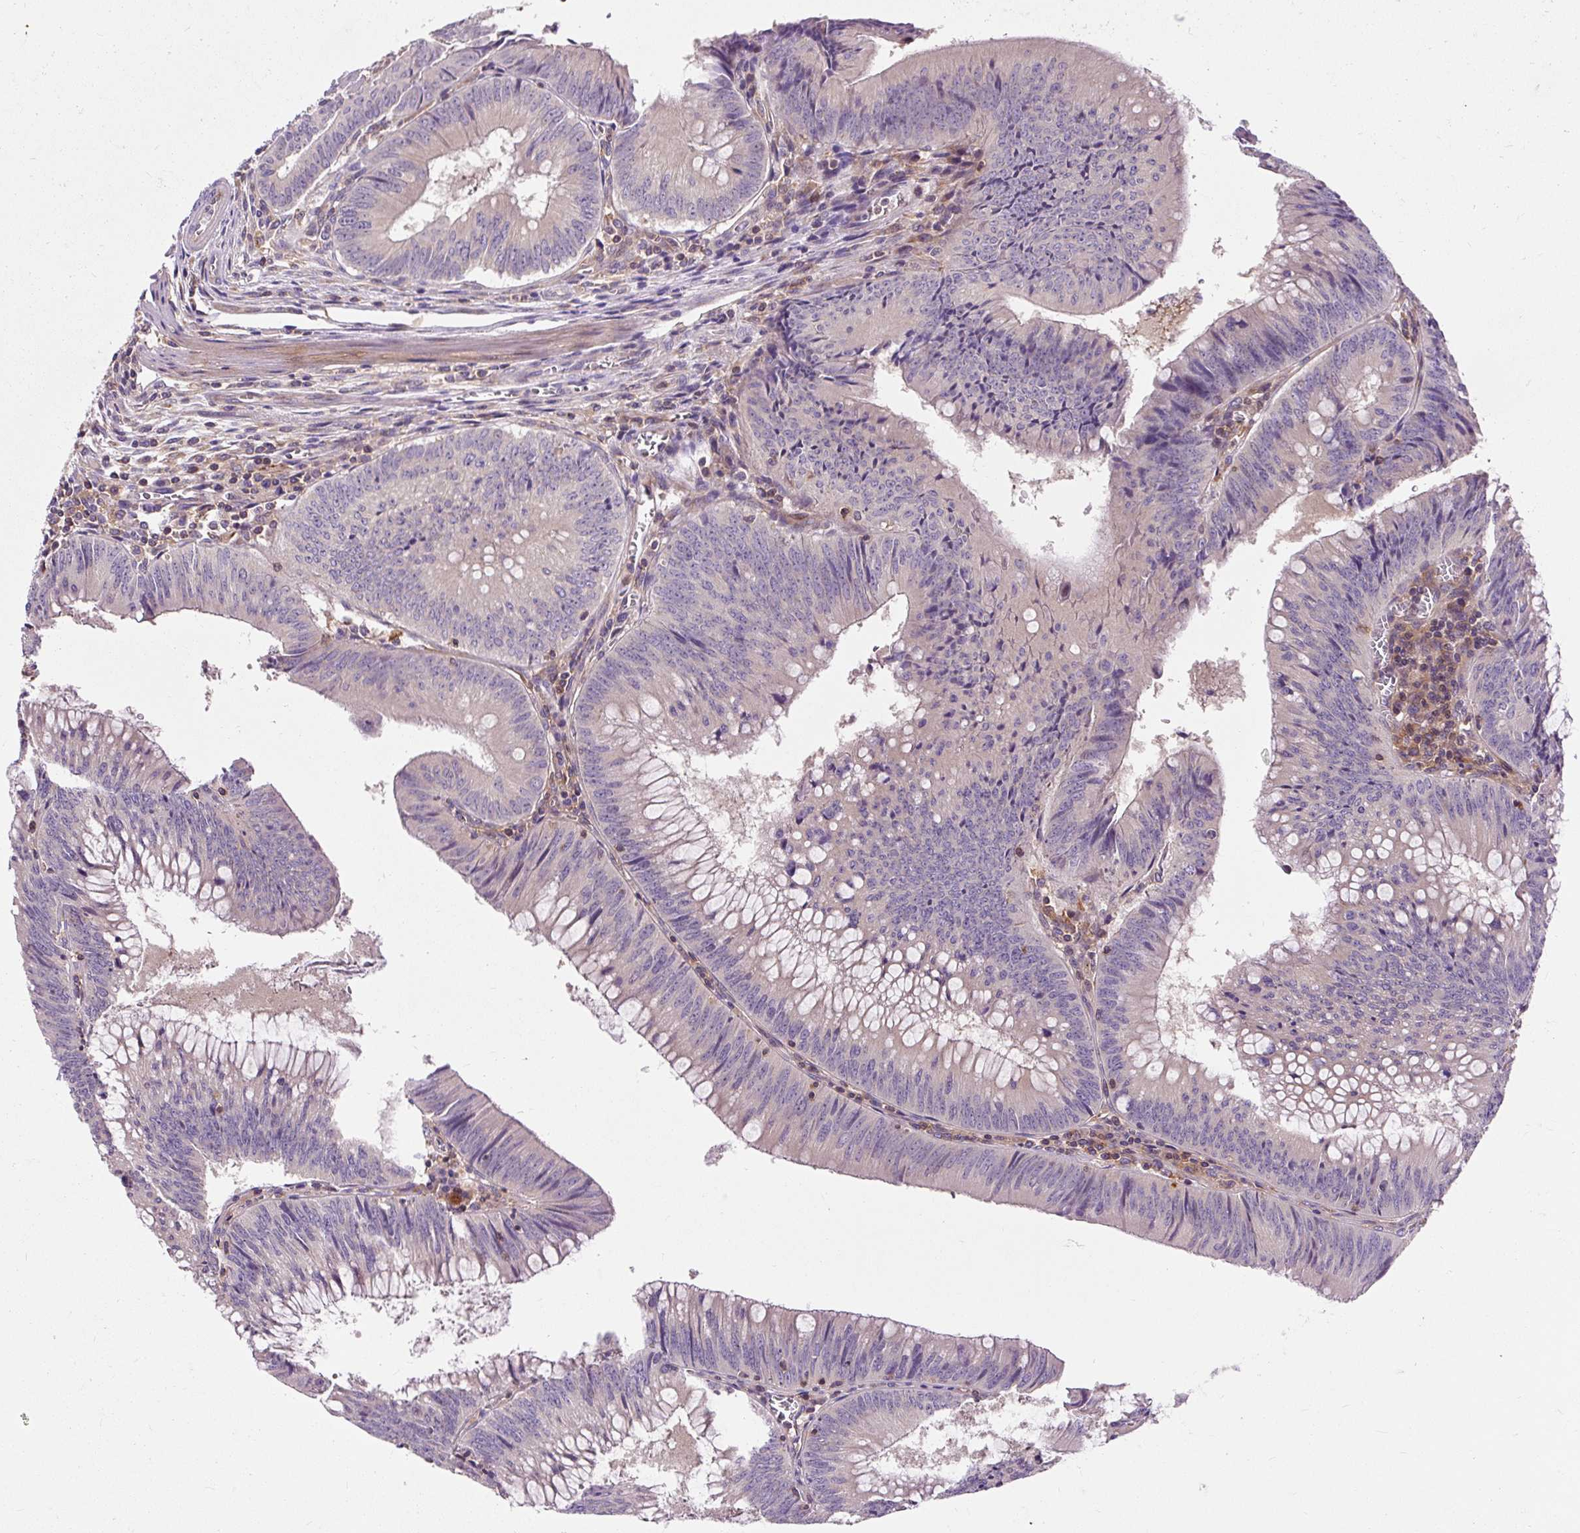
{"staining": {"intensity": "negative", "quantity": "none", "location": "none"}, "tissue": "colorectal cancer", "cell_type": "Tumor cells", "image_type": "cancer", "snomed": [{"axis": "morphology", "description": "Adenocarcinoma, NOS"}, {"axis": "topography", "description": "Rectum"}], "caption": "Immunohistochemistry of colorectal adenocarcinoma demonstrates no expression in tumor cells.", "gene": "PCDHGB3", "patient": {"sex": "female", "age": 72}}